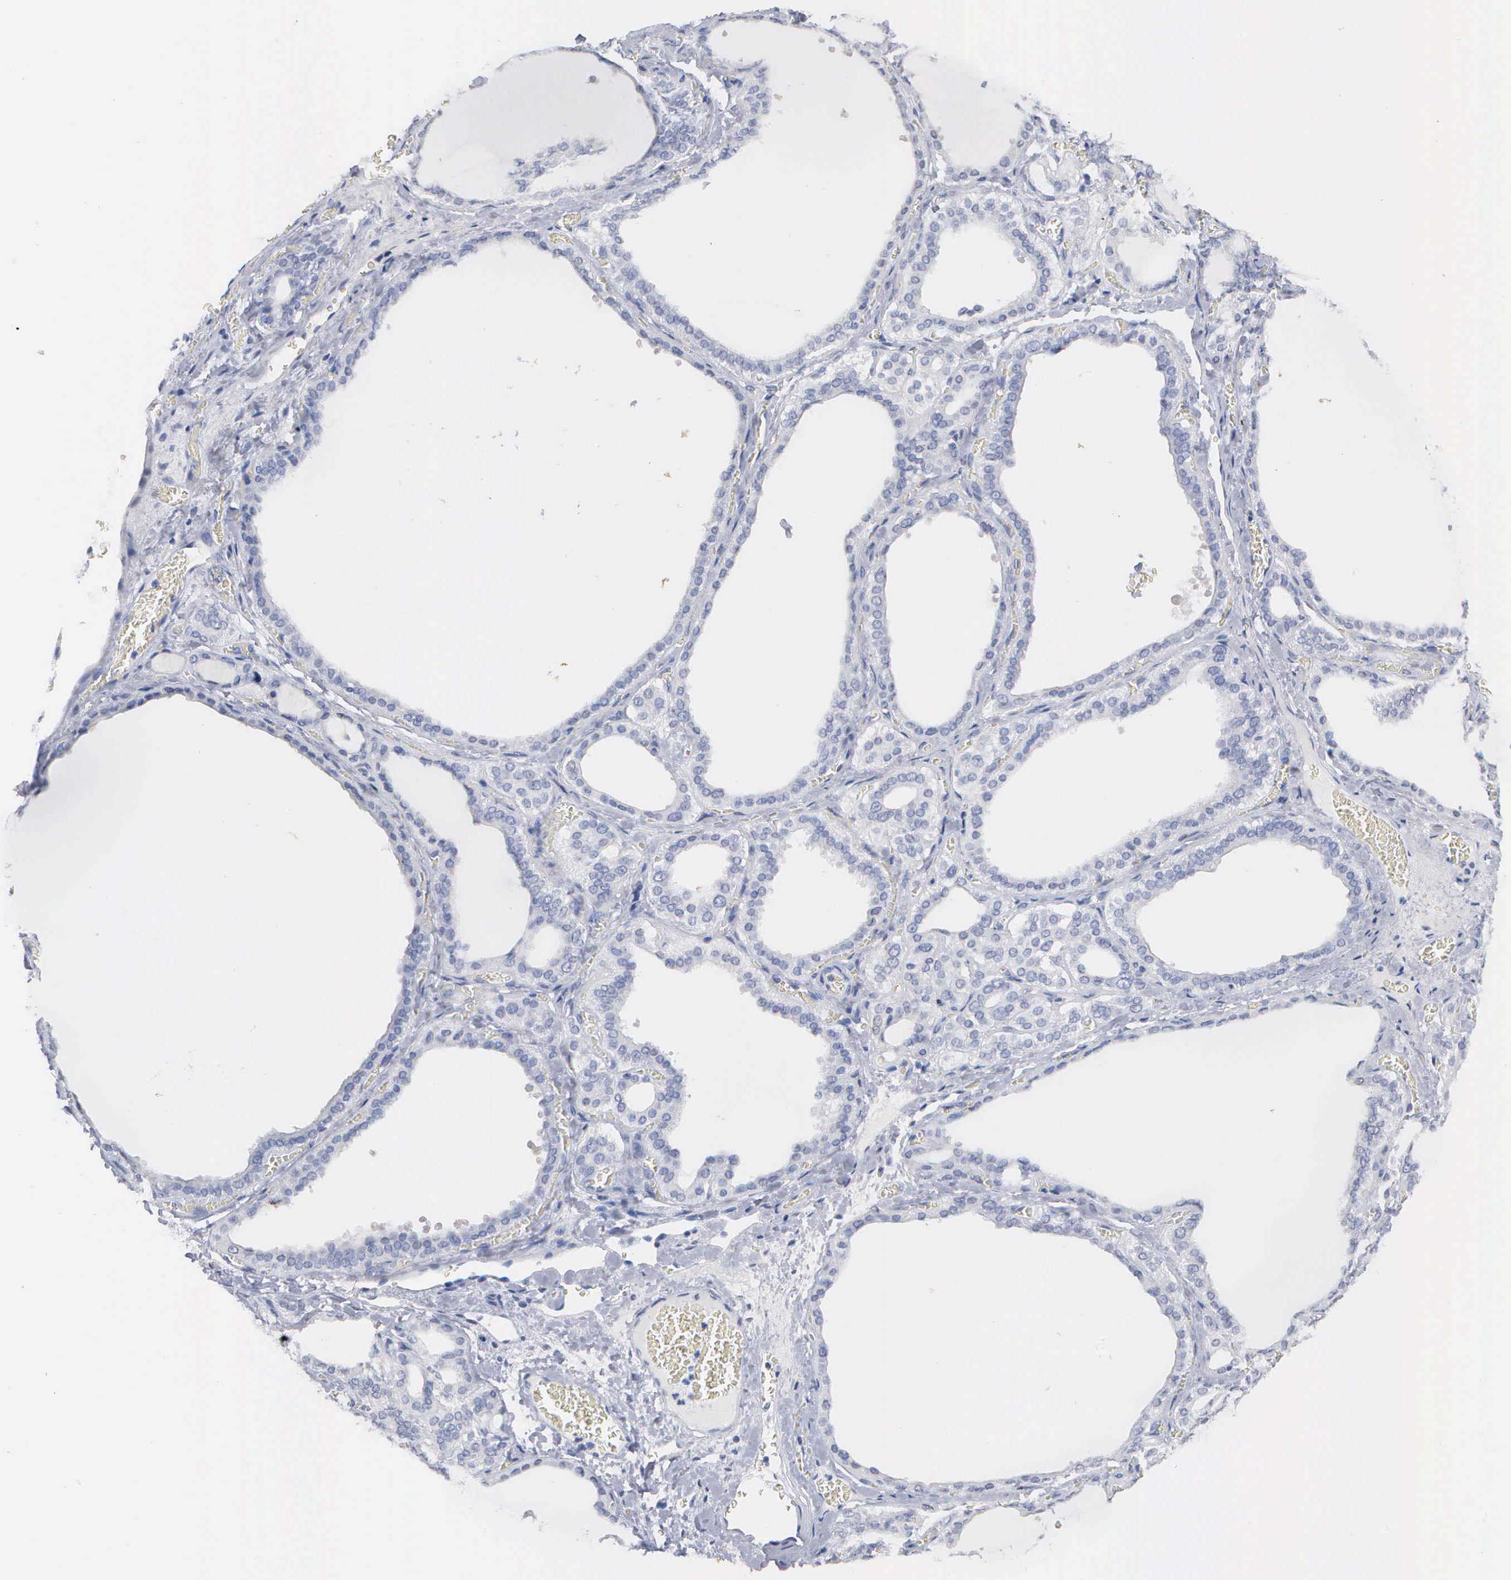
{"staining": {"intensity": "negative", "quantity": "none", "location": "none"}, "tissue": "thyroid gland", "cell_type": "Glandular cells", "image_type": "normal", "snomed": [{"axis": "morphology", "description": "Normal tissue, NOS"}, {"axis": "topography", "description": "Thyroid gland"}], "caption": "The image displays no staining of glandular cells in unremarkable thyroid gland.", "gene": "ASPHD2", "patient": {"sex": "female", "age": 55}}